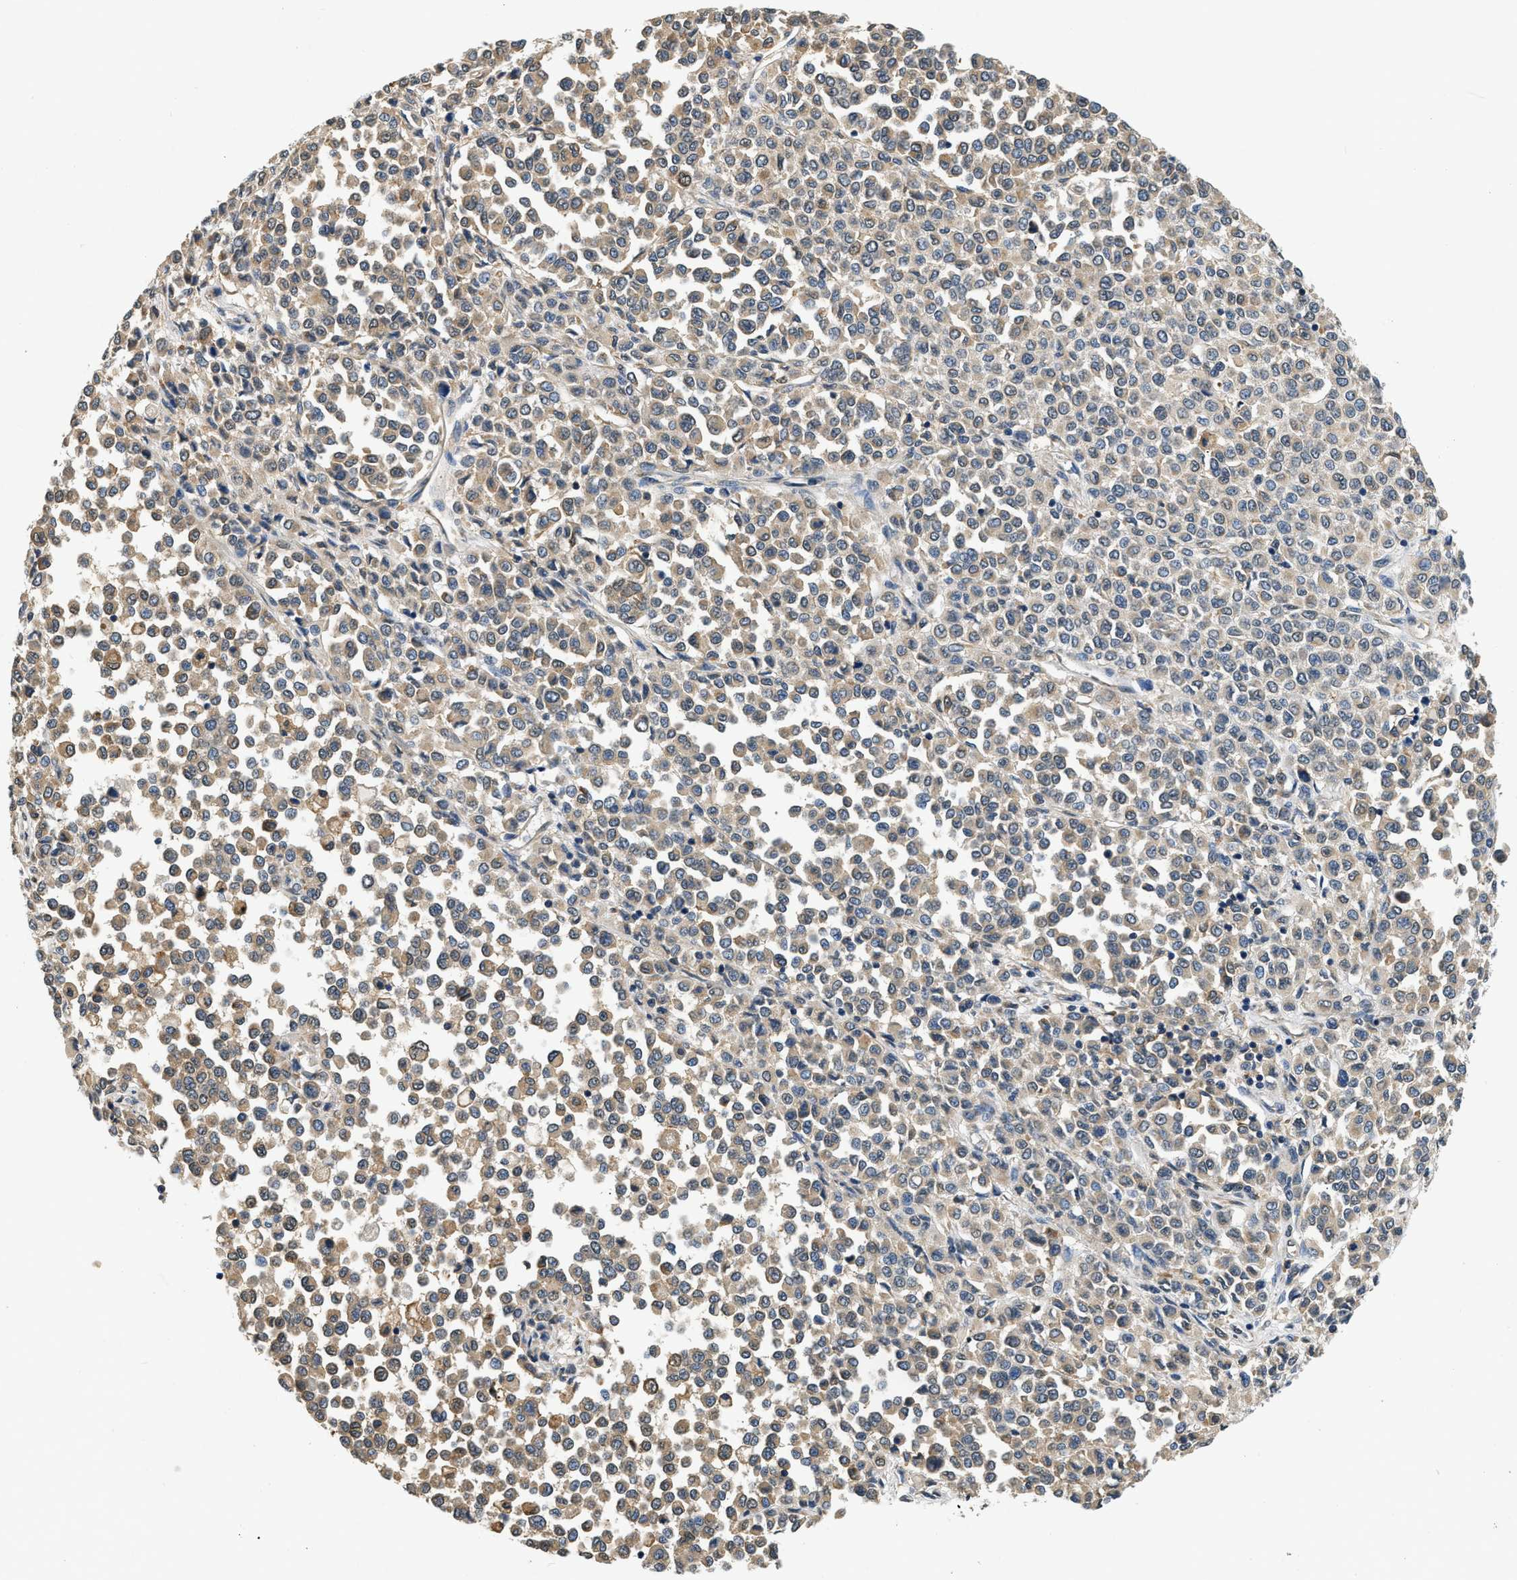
{"staining": {"intensity": "weak", "quantity": ">75%", "location": "cytoplasmic/membranous"}, "tissue": "melanoma", "cell_type": "Tumor cells", "image_type": "cancer", "snomed": [{"axis": "morphology", "description": "Malignant melanoma, Metastatic site"}, {"axis": "topography", "description": "Pancreas"}], "caption": "Melanoma stained for a protein (brown) reveals weak cytoplasmic/membranous positive staining in approximately >75% of tumor cells.", "gene": "BCL7C", "patient": {"sex": "female", "age": 30}}